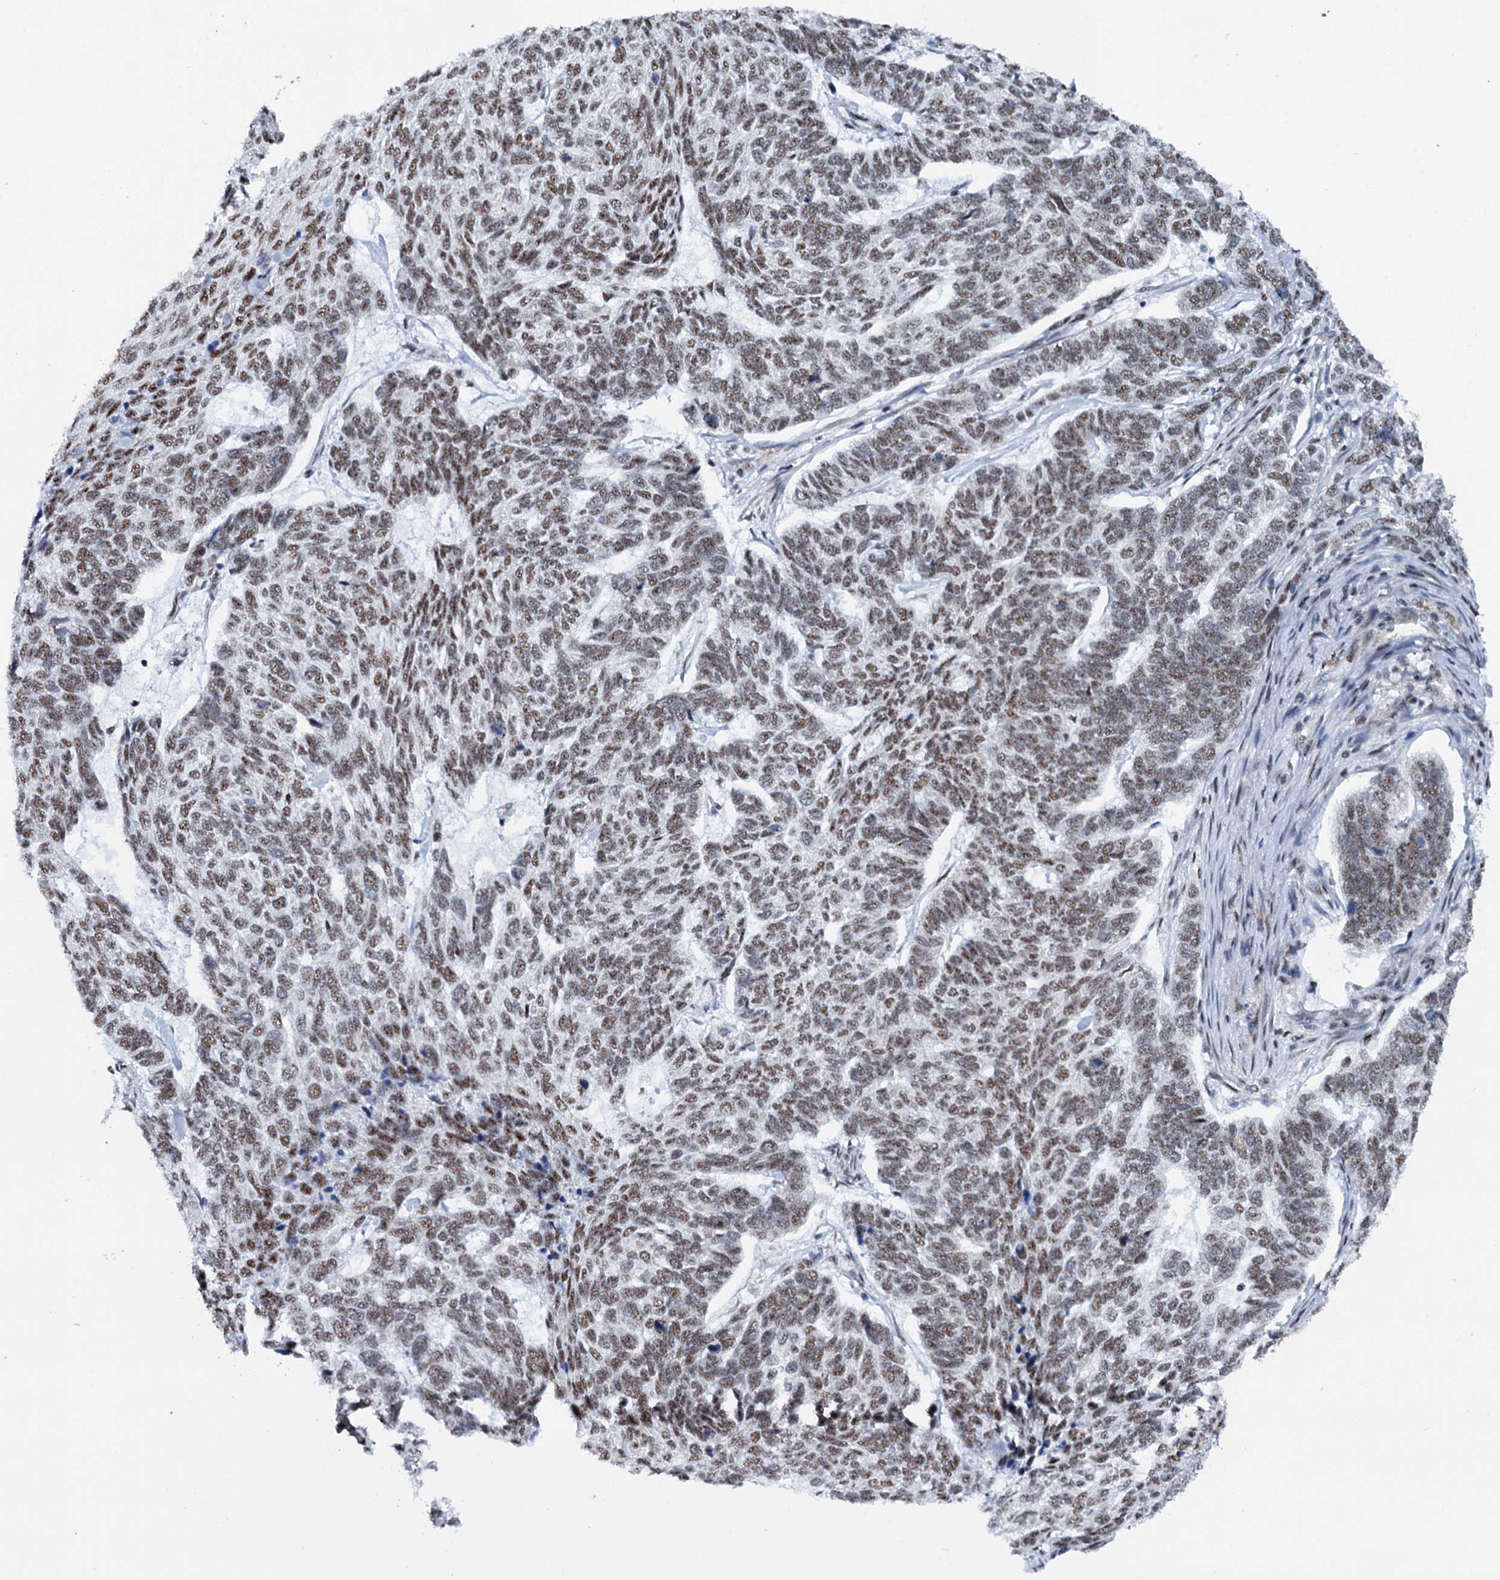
{"staining": {"intensity": "moderate", "quantity": ">75%", "location": "nuclear"}, "tissue": "skin cancer", "cell_type": "Tumor cells", "image_type": "cancer", "snomed": [{"axis": "morphology", "description": "Basal cell carcinoma"}, {"axis": "topography", "description": "Skin"}], "caption": "Basal cell carcinoma (skin) tissue shows moderate nuclear expression in about >75% of tumor cells Nuclei are stained in blue.", "gene": "SREK1", "patient": {"sex": "female", "age": 65}}